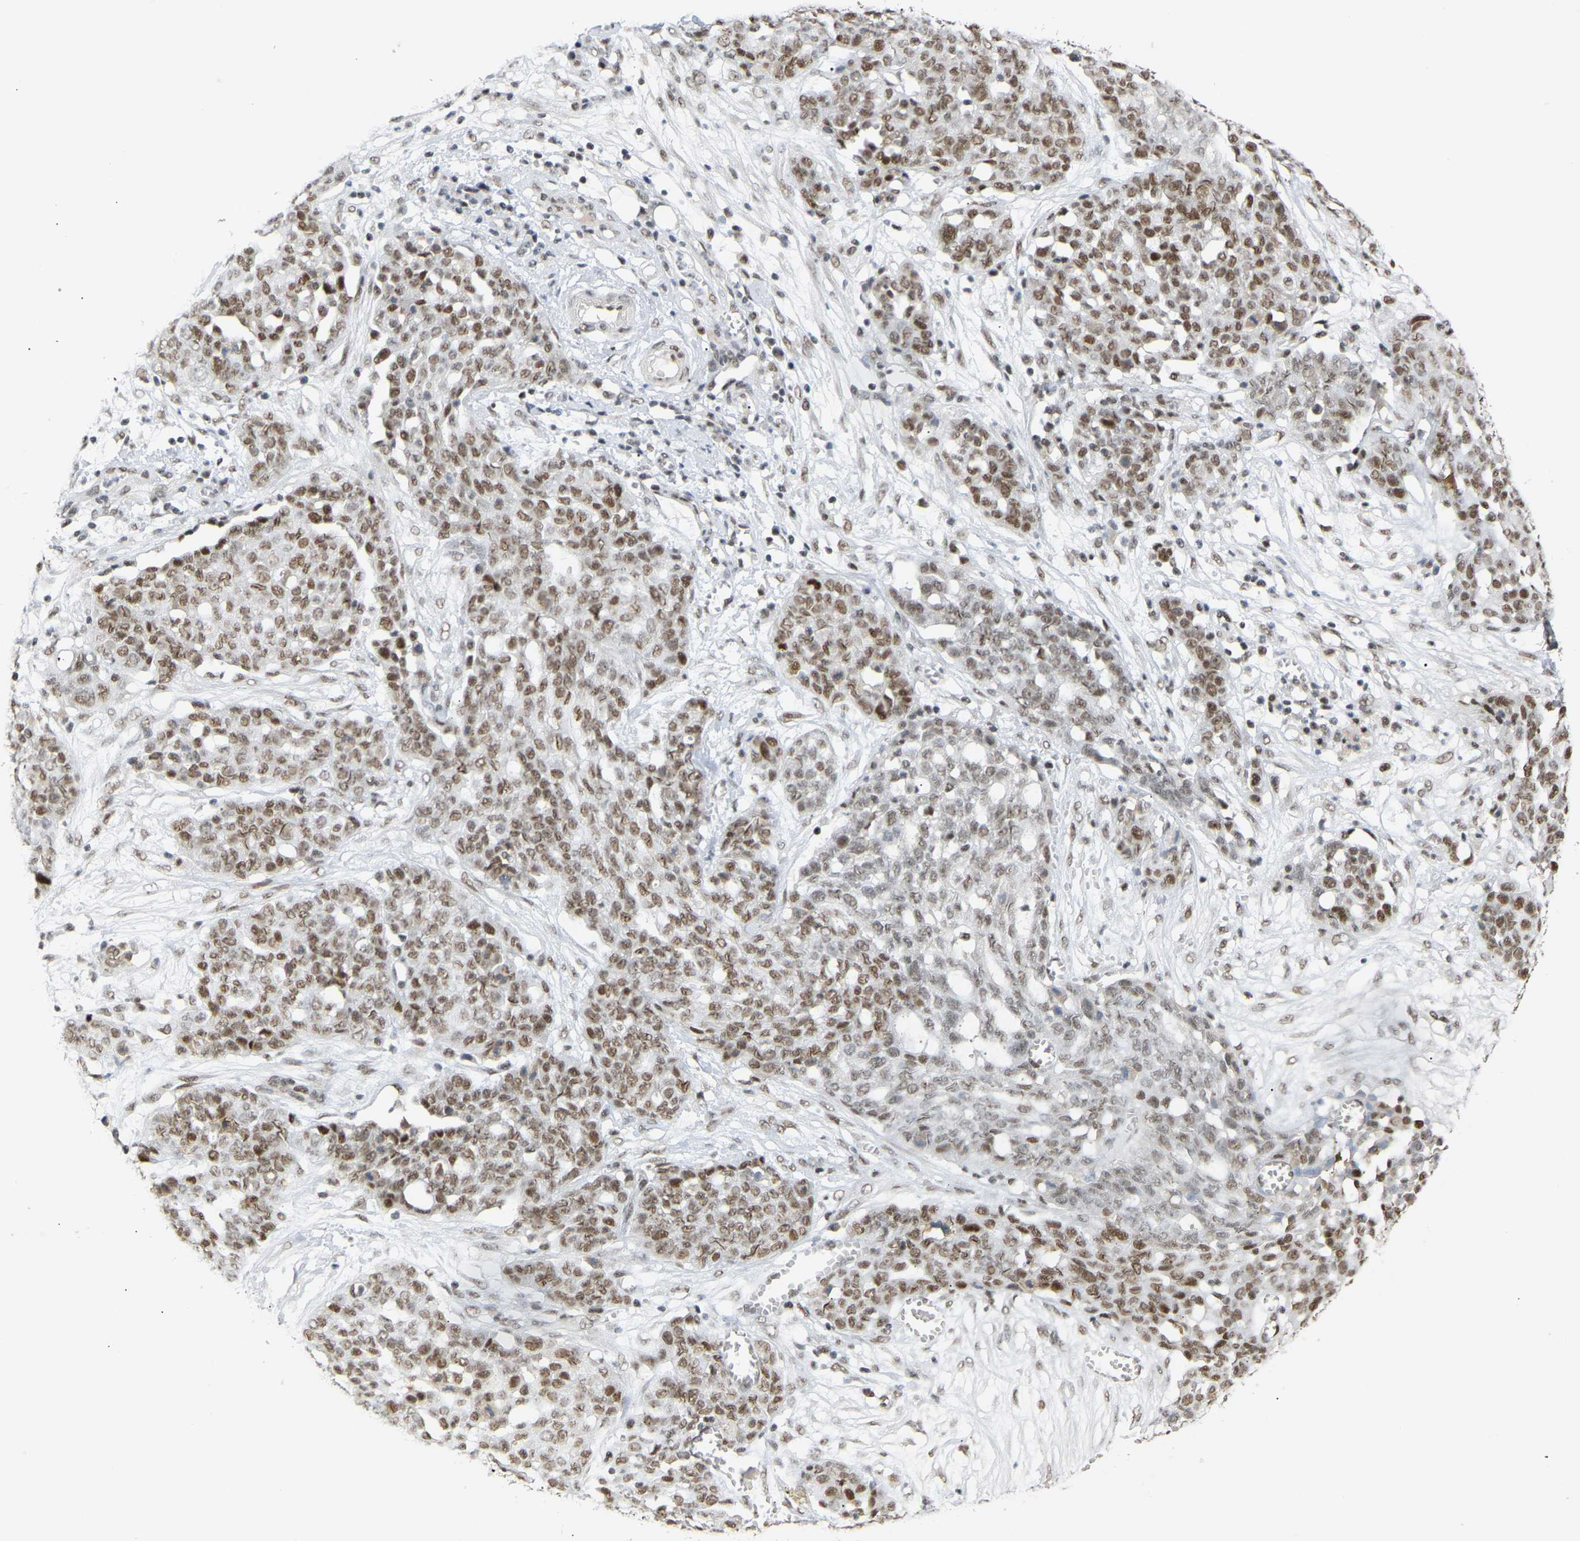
{"staining": {"intensity": "moderate", "quantity": ">75%", "location": "nuclear"}, "tissue": "ovarian cancer", "cell_type": "Tumor cells", "image_type": "cancer", "snomed": [{"axis": "morphology", "description": "Cystadenocarcinoma, serous, NOS"}, {"axis": "topography", "description": "Soft tissue"}, {"axis": "topography", "description": "Ovary"}], "caption": "A brown stain highlights moderate nuclear expression of a protein in serous cystadenocarcinoma (ovarian) tumor cells. (DAB (3,3'-diaminobenzidine) IHC, brown staining for protein, blue staining for nuclei).", "gene": "NELFB", "patient": {"sex": "female", "age": 57}}